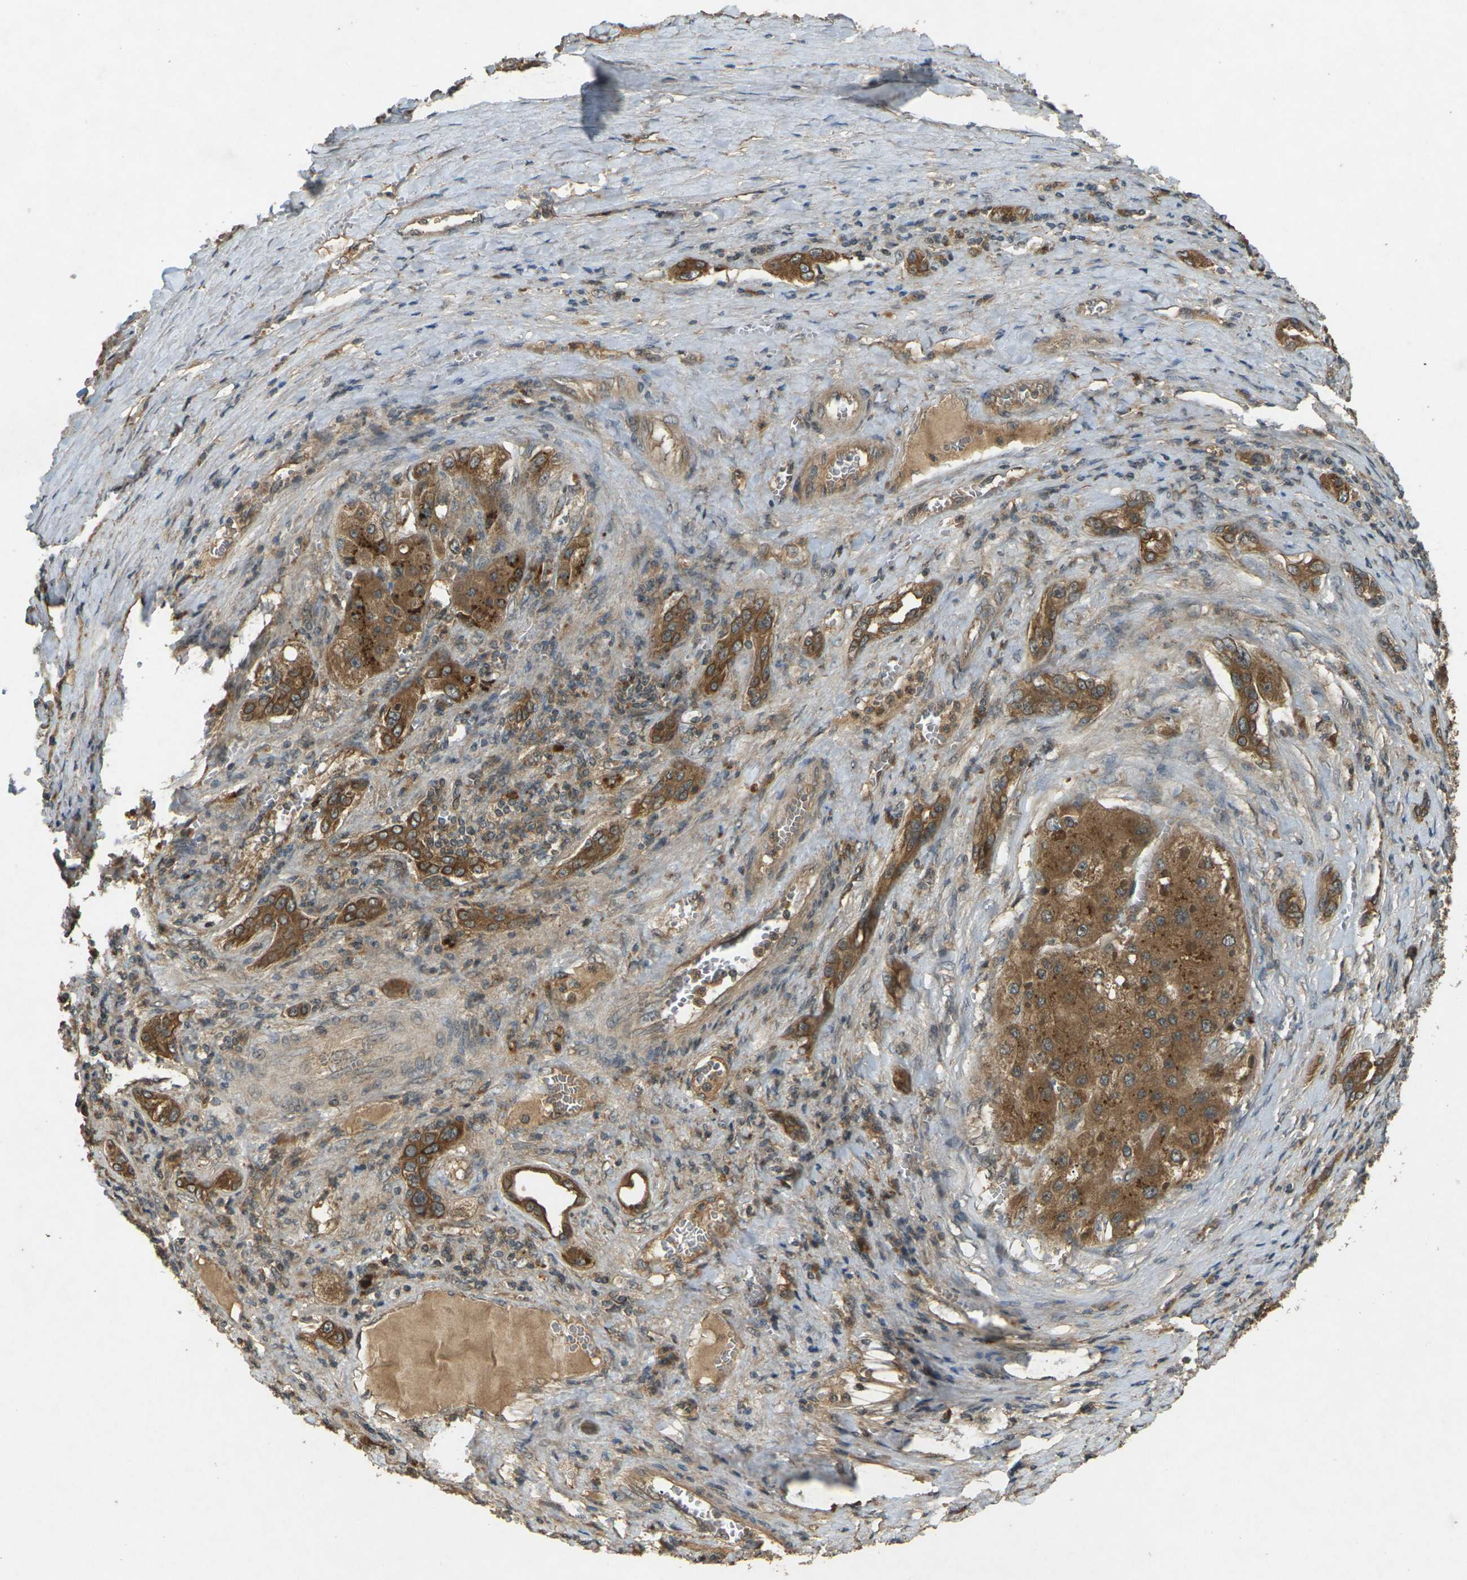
{"staining": {"intensity": "moderate", "quantity": ">75%", "location": "cytoplasmic/membranous"}, "tissue": "liver cancer", "cell_type": "Tumor cells", "image_type": "cancer", "snomed": [{"axis": "morphology", "description": "Carcinoma, Hepatocellular, NOS"}, {"axis": "topography", "description": "Liver"}], "caption": "A brown stain labels moderate cytoplasmic/membranous staining of a protein in liver cancer (hepatocellular carcinoma) tumor cells.", "gene": "TAP1", "patient": {"sex": "female", "age": 73}}